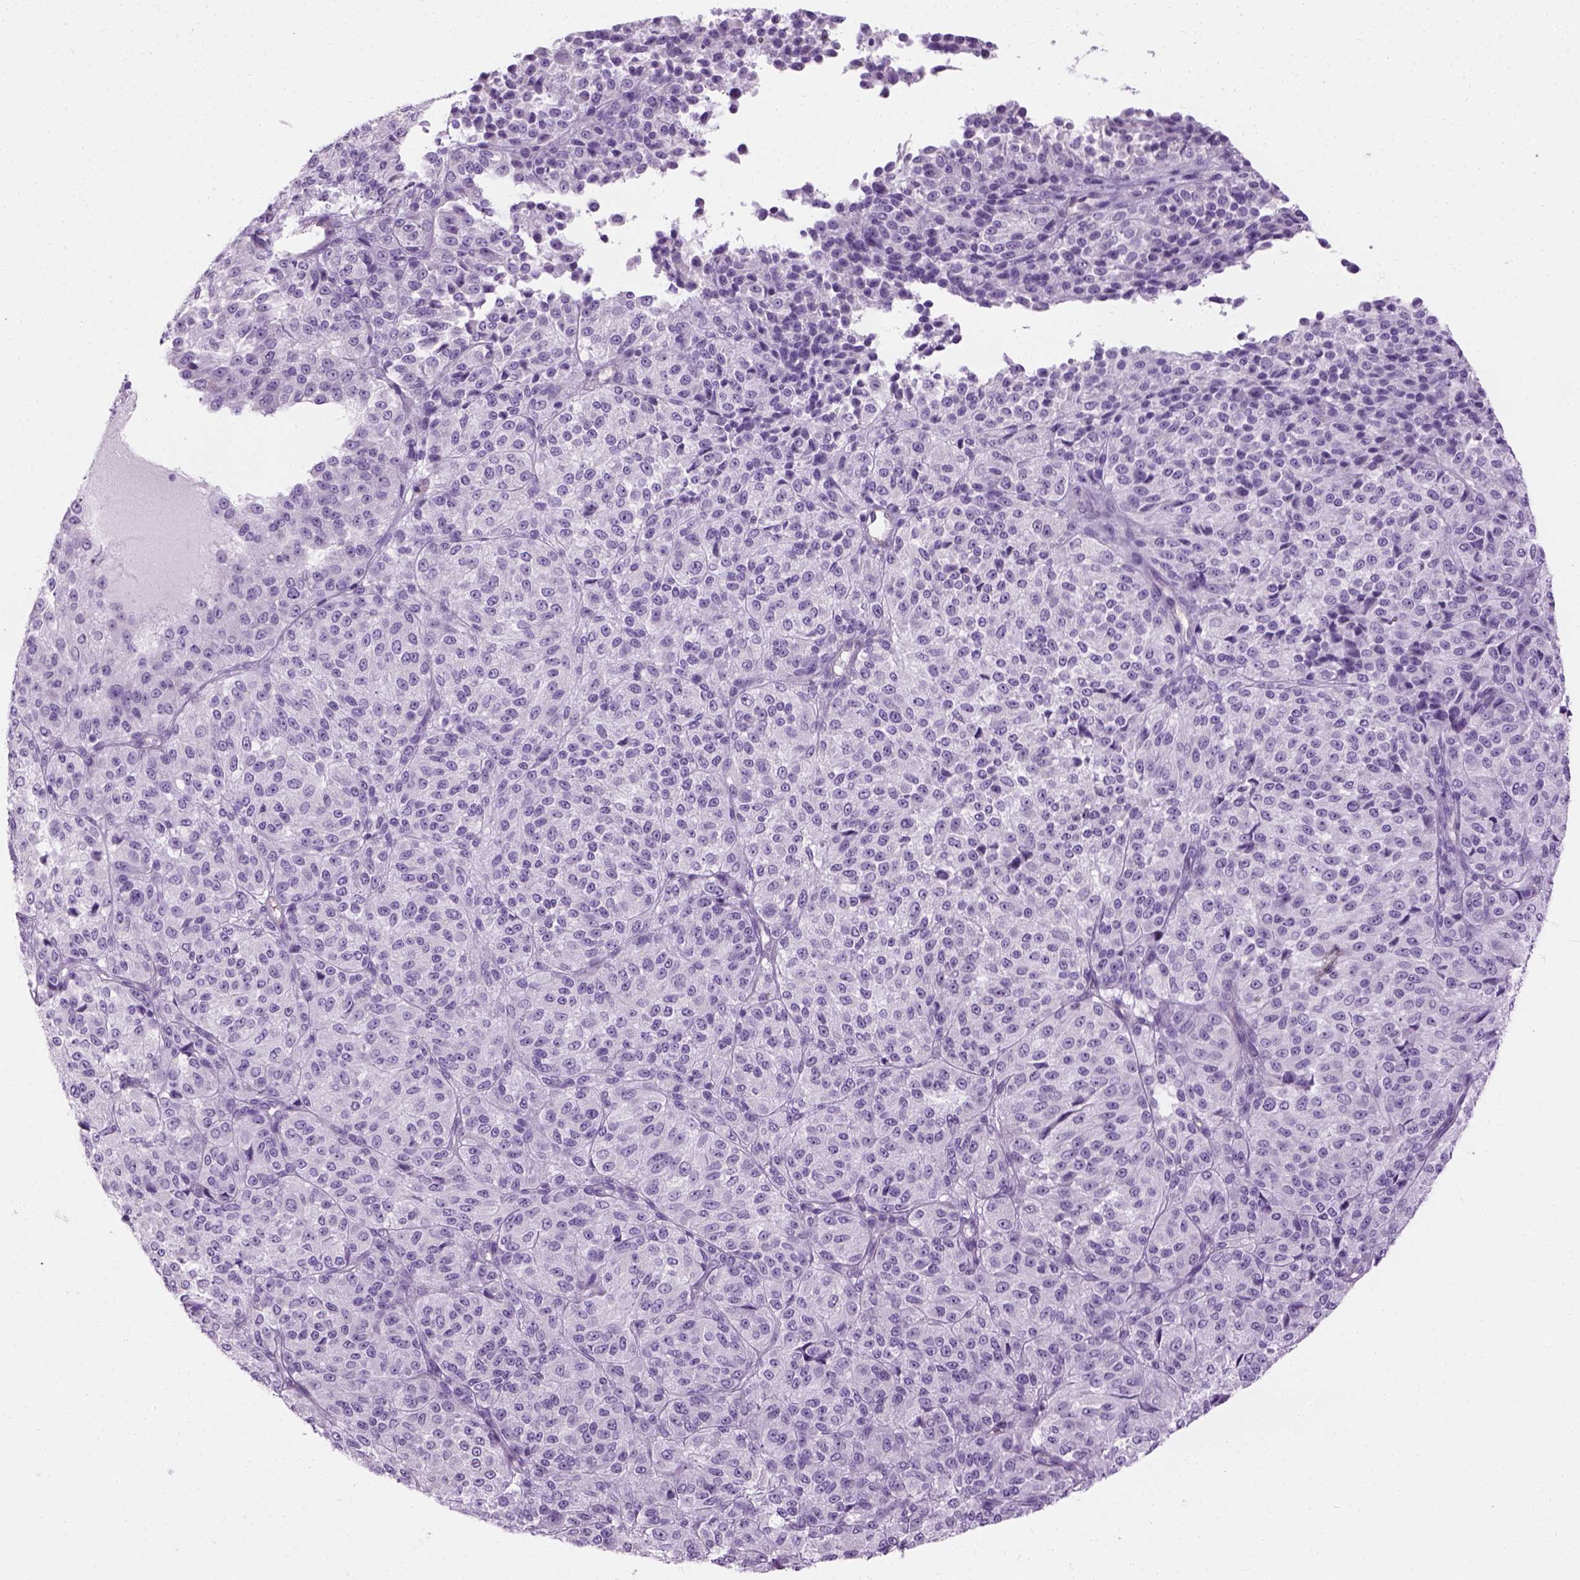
{"staining": {"intensity": "negative", "quantity": "none", "location": "none"}, "tissue": "melanoma", "cell_type": "Tumor cells", "image_type": "cancer", "snomed": [{"axis": "morphology", "description": "Malignant melanoma, Metastatic site"}, {"axis": "topography", "description": "Brain"}], "caption": "Histopathology image shows no significant protein staining in tumor cells of malignant melanoma (metastatic site). (Immunohistochemistry, brightfield microscopy, high magnification).", "gene": "CIBAR2", "patient": {"sex": "female", "age": 56}}